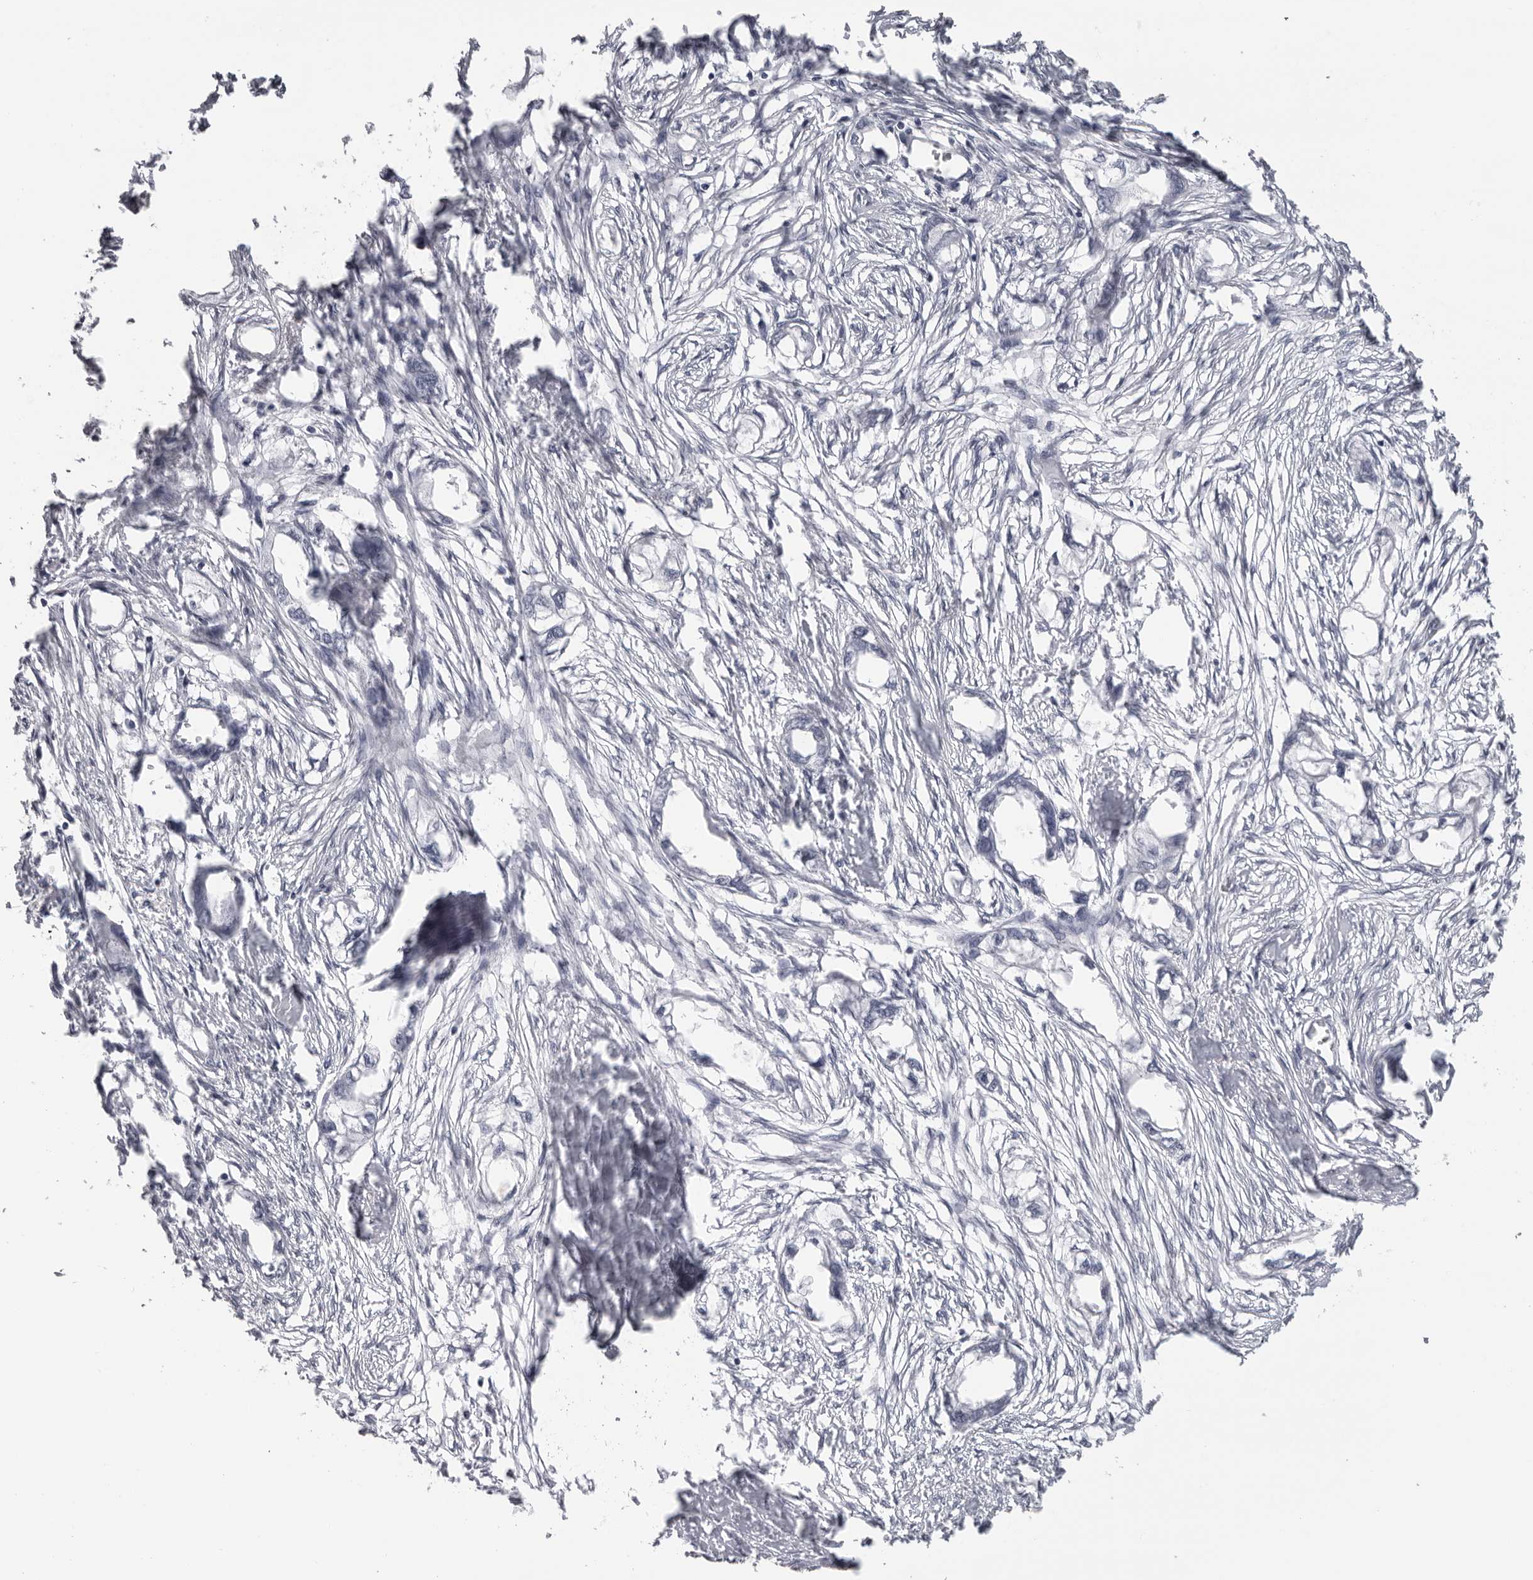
{"staining": {"intensity": "negative", "quantity": "none", "location": "none"}, "tissue": "endometrial cancer", "cell_type": "Tumor cells", "image_type": "cancer", "snomed": [{"axis": "morphology", "description": "Adenocarcinoma, NOS"}, {"axis": "morphology", "description": "Adenocarcinoma, metastatic, NOS"}, {"axis": "topography", "description": "Adipose tissue"}, {"axis": "topography", "description": "Endometrium"}], "caption": "Immunohistochemistry histopathology image of human endometrial cancer stained for a protein (brown), which reveals no positivity in tumor cells. Brightfield microscopy of IHC stained with DAB (brown) and hematoxylin (blue), captured at high magnification.", "gene": "ESPN", "patient": {"sex": "female", "age": 67}}